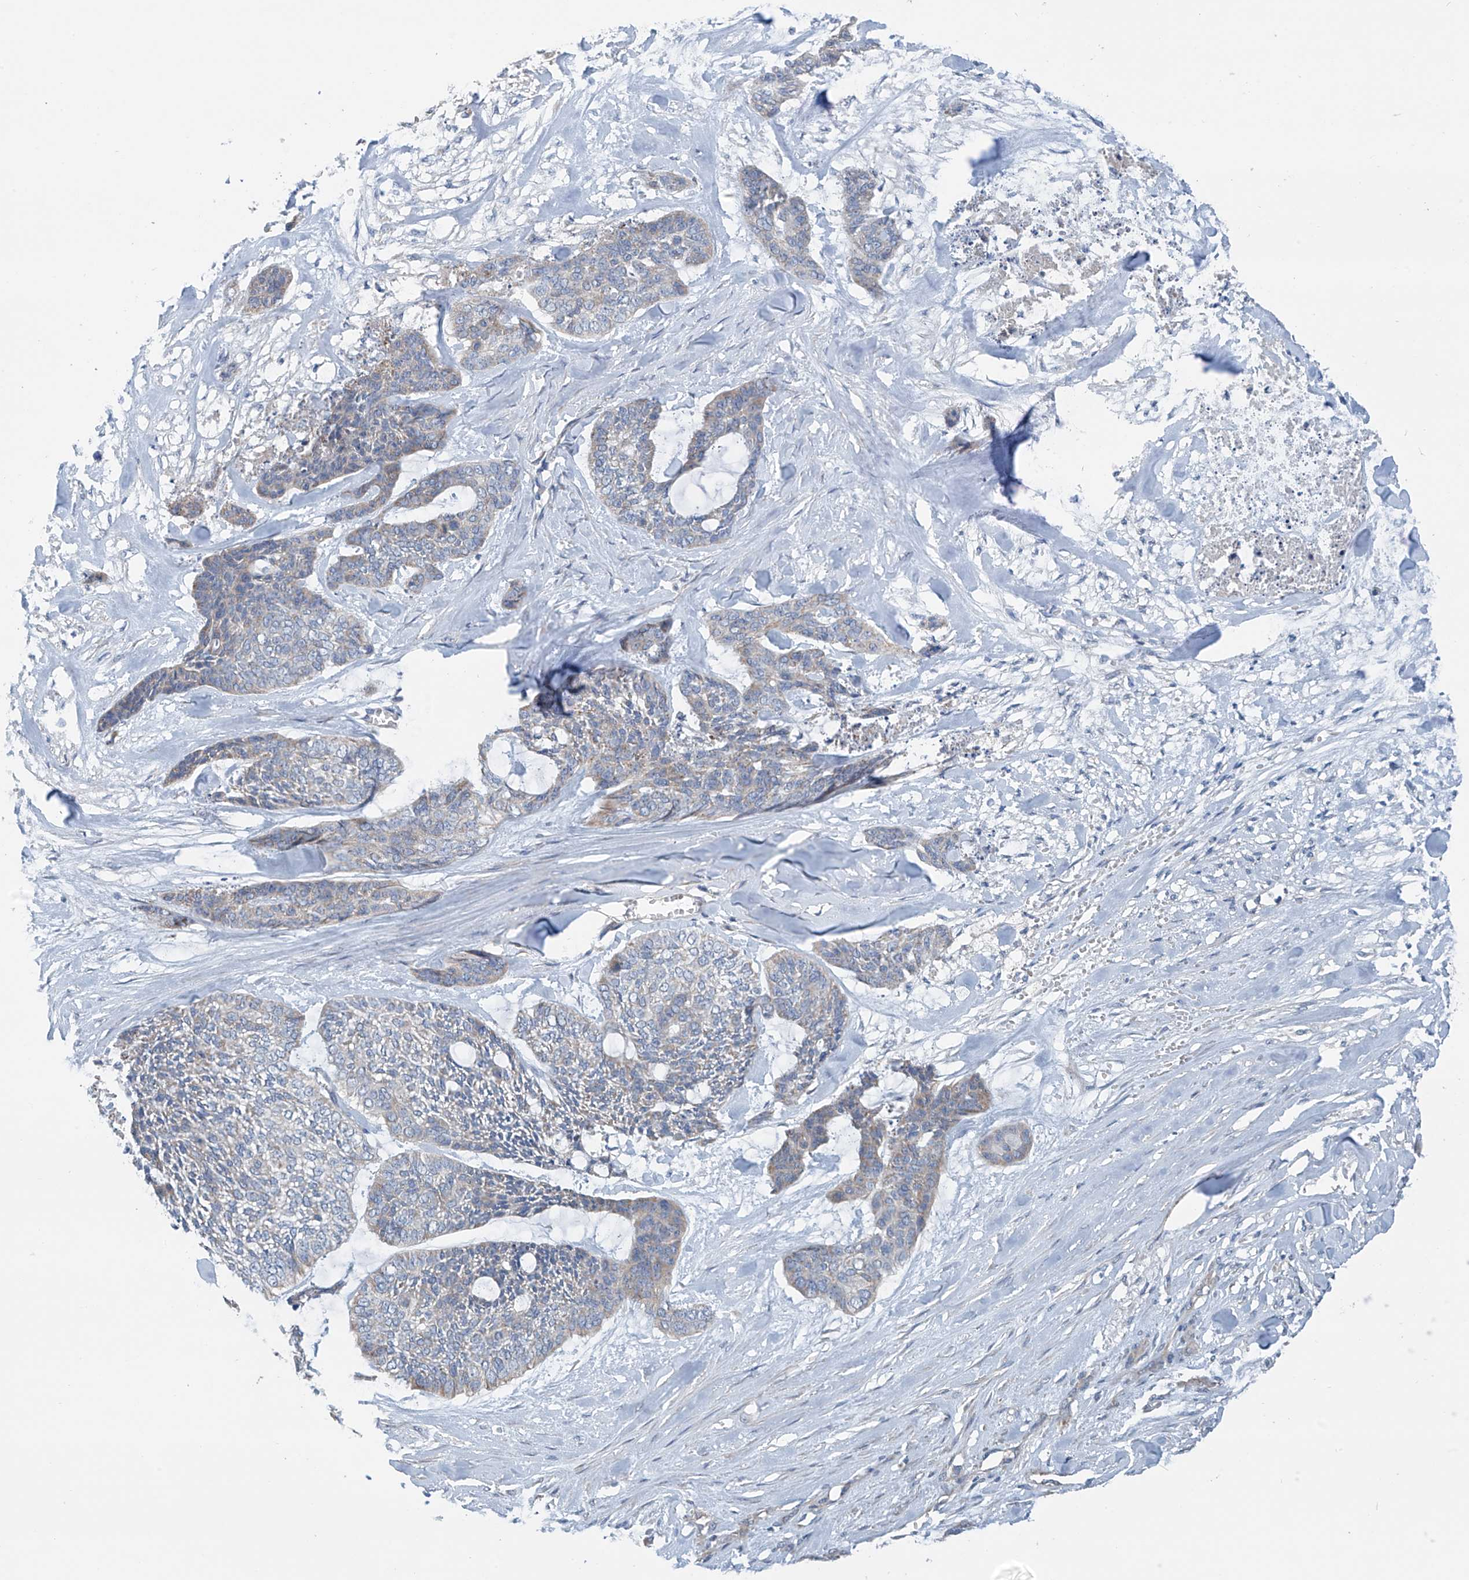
{"staining": {"intensity": "negative", "quantity": "none", "location": "none"}, "tissue": "skin cancer", "cell_type": "Tumor cells", "image_type": "cancer", "snomed": [{"axis": "morphology", "description": "Basal cell carcinoma"}, {"axis": "topography", "description": "Skin"}], "caption": "This is an immunohistochemistry (IHC) micrograph of skin cancer. There is no expression in tumor cells.", "gene": "SYN3", "patient": {"sex": "female", "age": 64}}